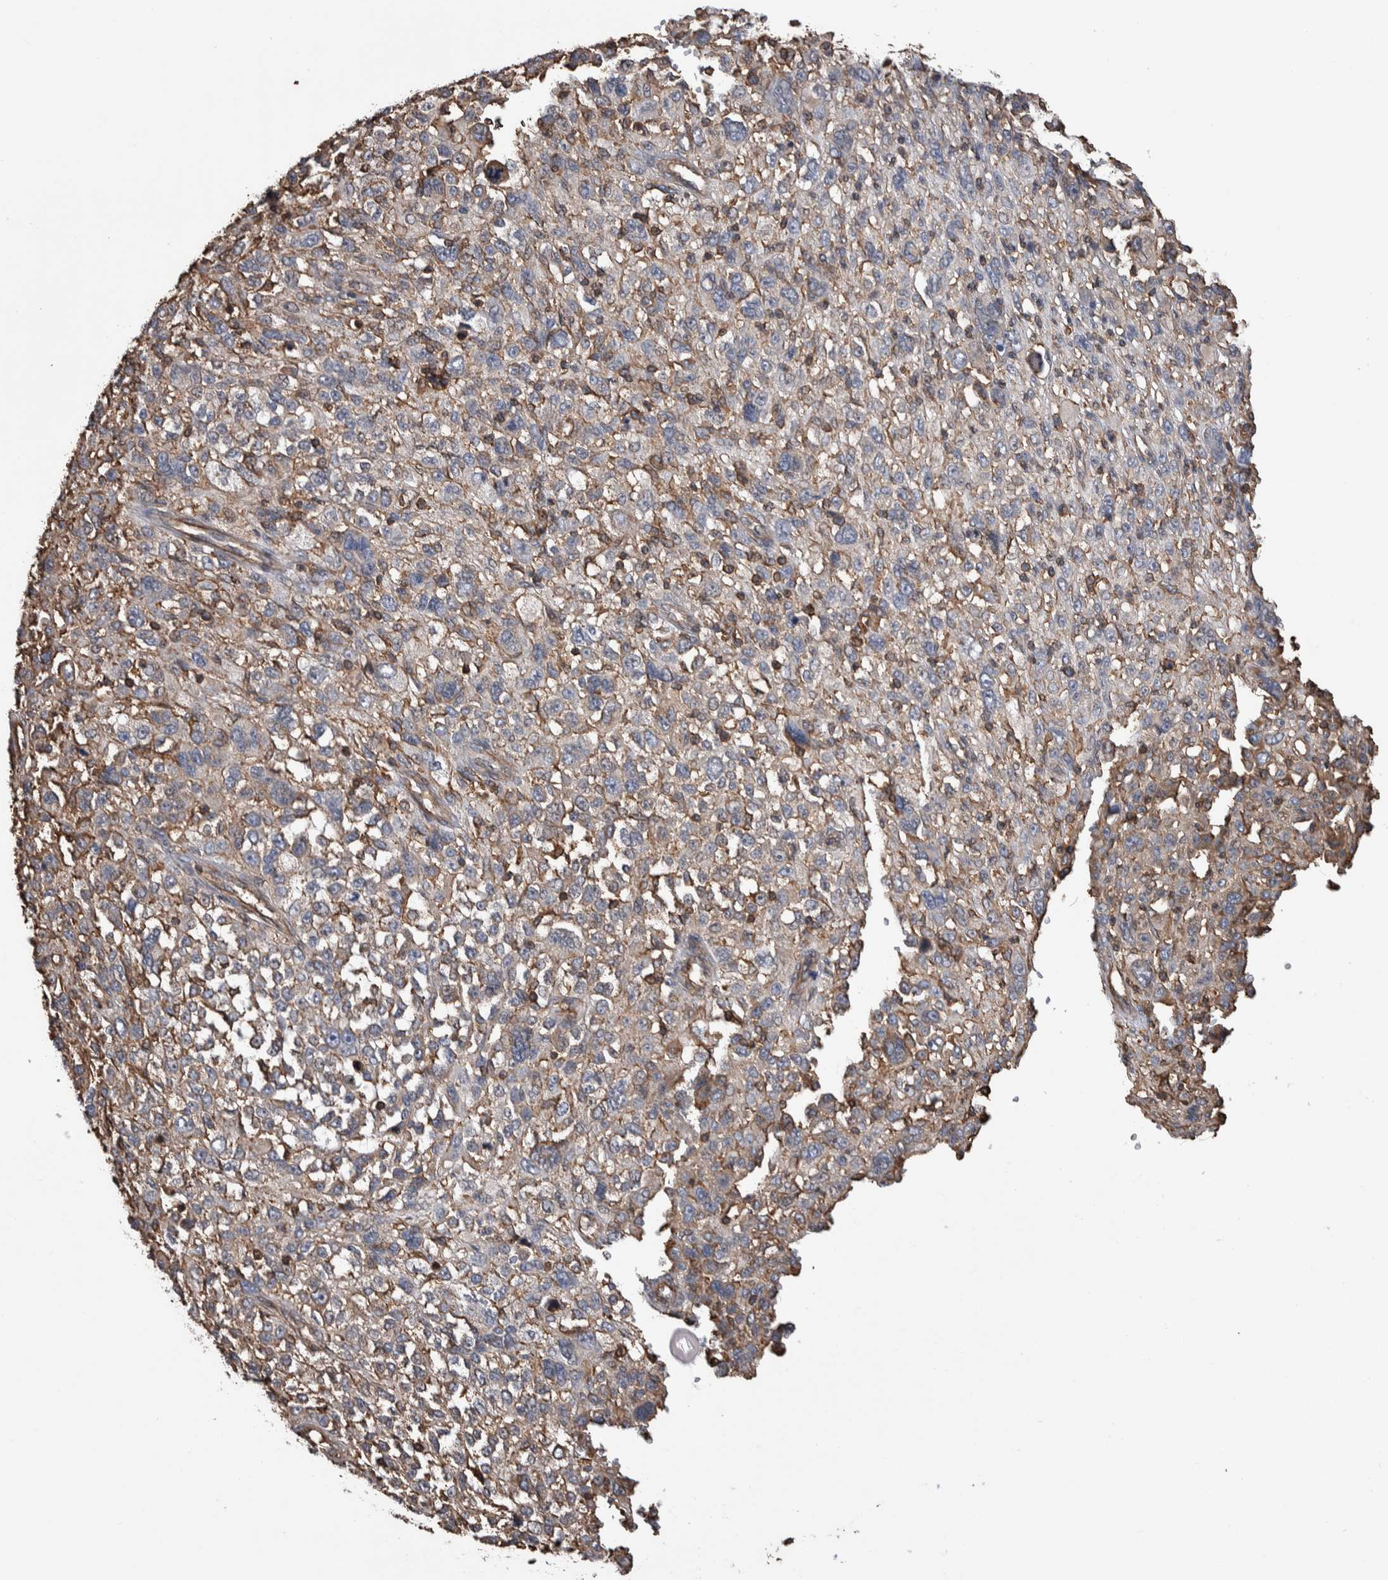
{"staining": {"intensity": "weak", "quantity": "<25%", "location": "cytoplasmic/membranous"}, "tissue": "melanoma", "cell_type": "Tumor cells", "image_type": "cancer", "snomed": [{"axis": "morphology", "description": "Malignant melanoma, NOS"}, {"axis": "topography", "description": "Skin"}], "caption": "The photomicrograph exhibits no staining of tumor cells in malignant melanoma. Nuclei are stained in blue.", "gene": "ENPP2", "patient": {"sex": "female", "age": 55}}